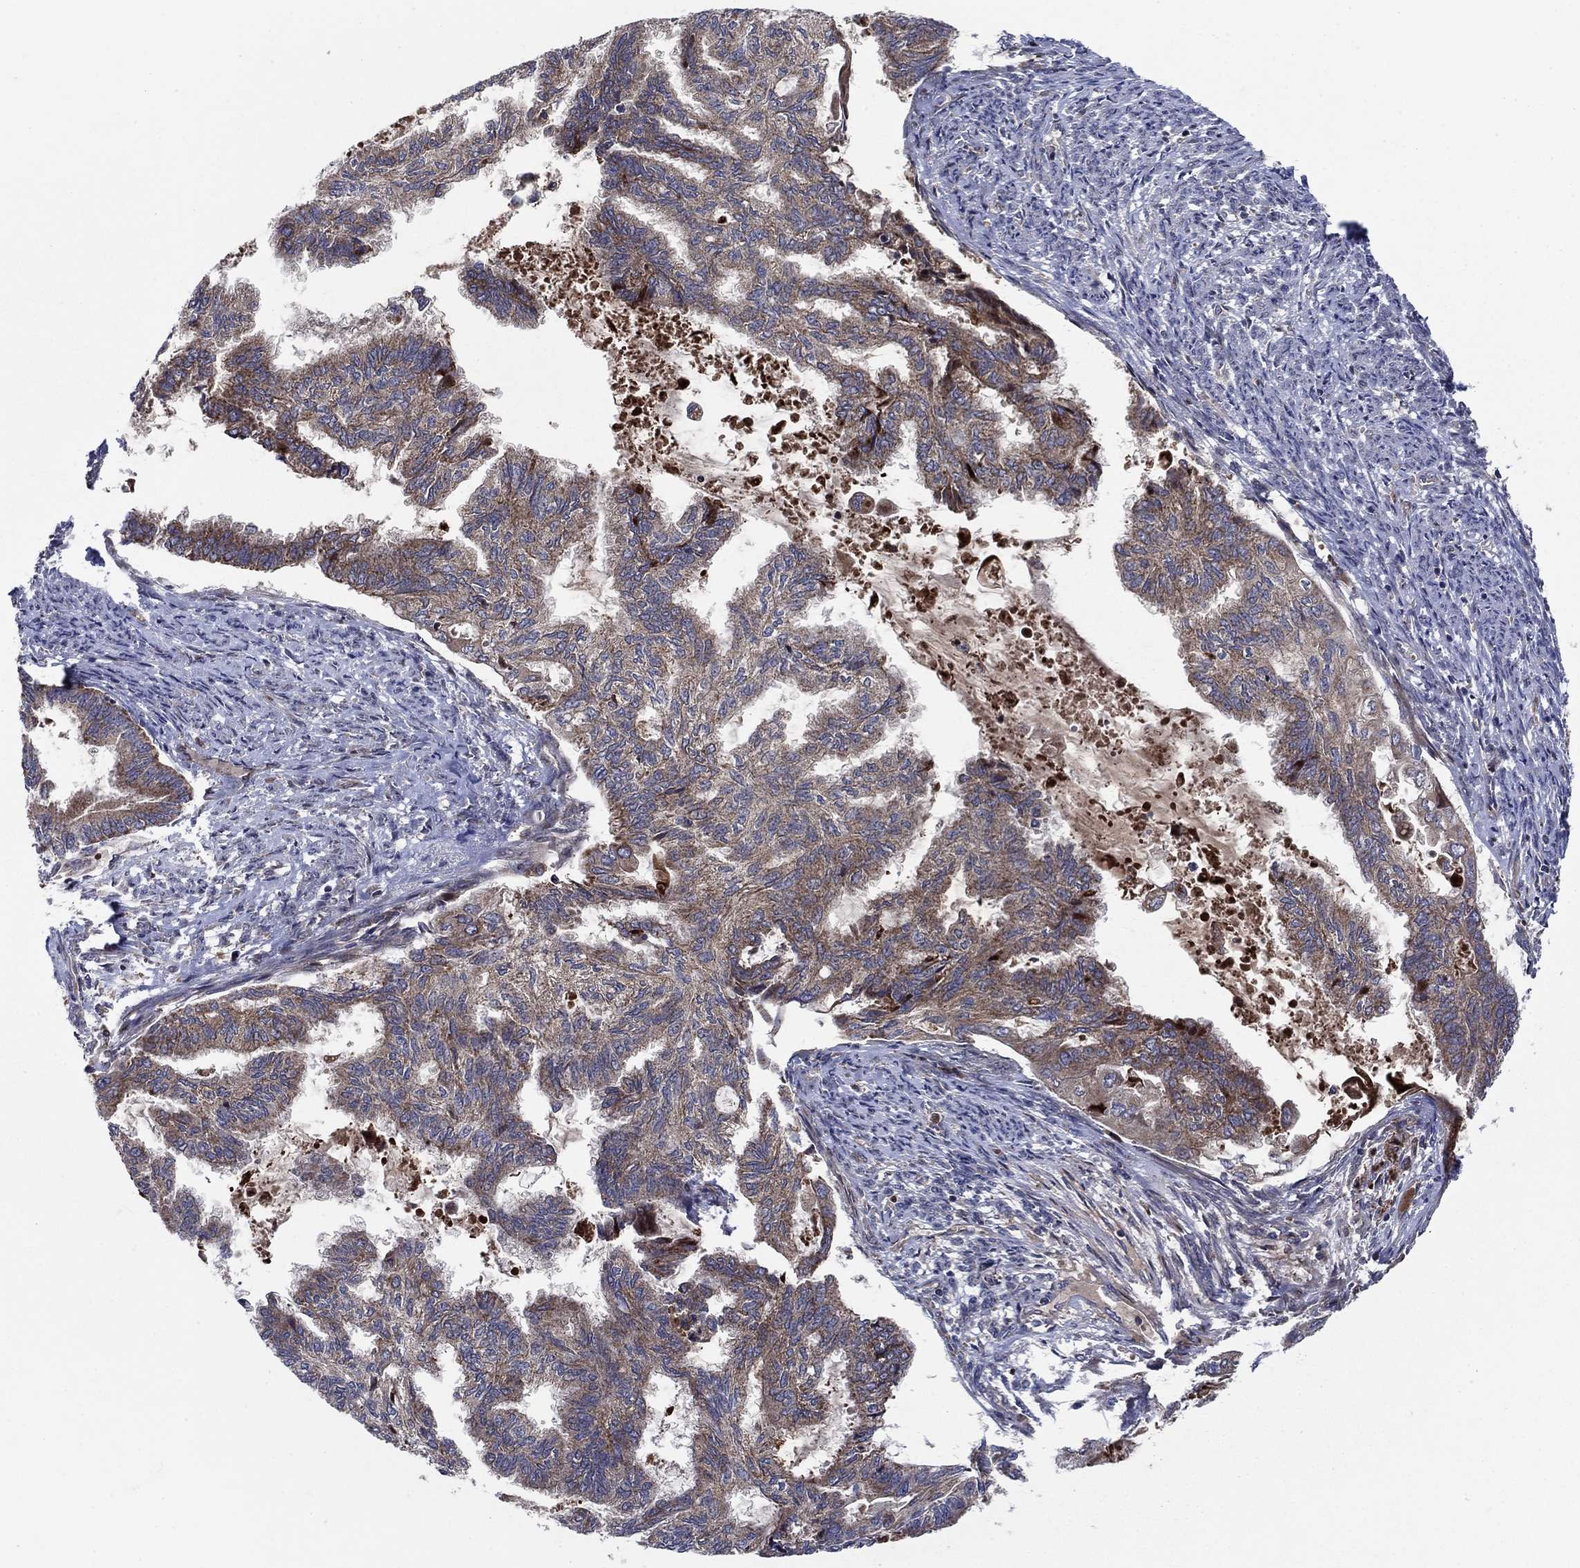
{"staining": {"intensity": "strong", "quantity": "25%-75%", "location": "cytoplasmic/membranous"}, "tissue": "endometrial cancer", "cell_type": "Tumor cells", "image_type": "cancer", "snomed": [{"axis": "morphology", "description": "Adenocarcinoma, NOS"}, {"axis": "topography", "description": "Endometrium"}], "caption": "Endometrial adenocarcinoma was stained to show a protein in brown. There is high levels of strong cytoplasmic/membranous positivity in about 25%-75% of tumor cells. (Brightfield microscopy of DAB IHC at high magnification).", "gene": "RNF19B", "patient": {"sex": "female", "age": 86}}